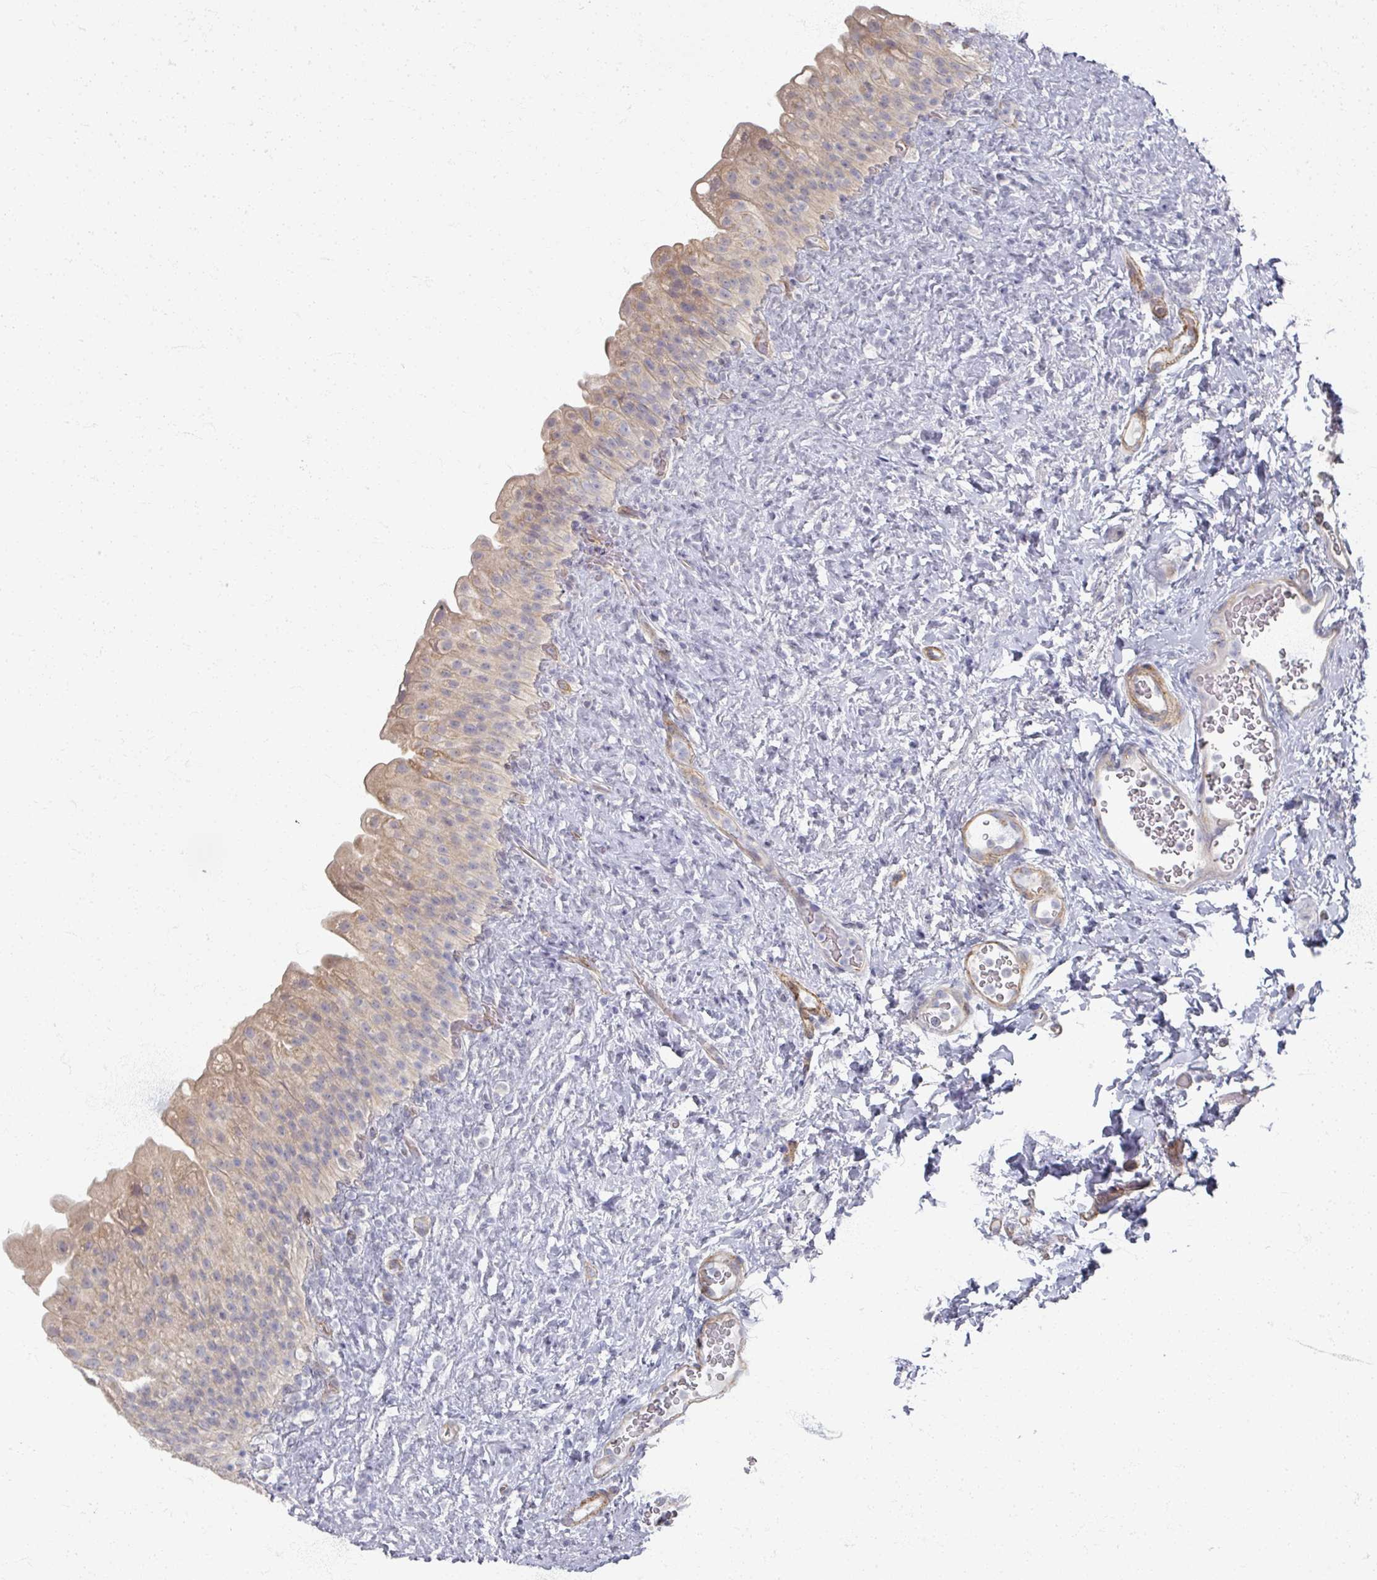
{"staining": {"intensity": "weak", "quantity": "25%-75%", "location": "cytoplasmic/membranous"}, "tissue": "urinary bladder", "cell_type": "Urothelial cells", "image_type": "normal", "snomed": [{"axis": "morphology", "description": "Normal tissue, NOS"}, {"axis": "topography", "description": "Urinary bladder"}], "caption": "Human urinary bladder stained for a protein (brown) exhibits weak cytoplasmic/membranous positive expression in approximately 25%-75% of urothelial cells.", "gene": "TTYH3", "patient": {"sex": "female", "age": 27}}